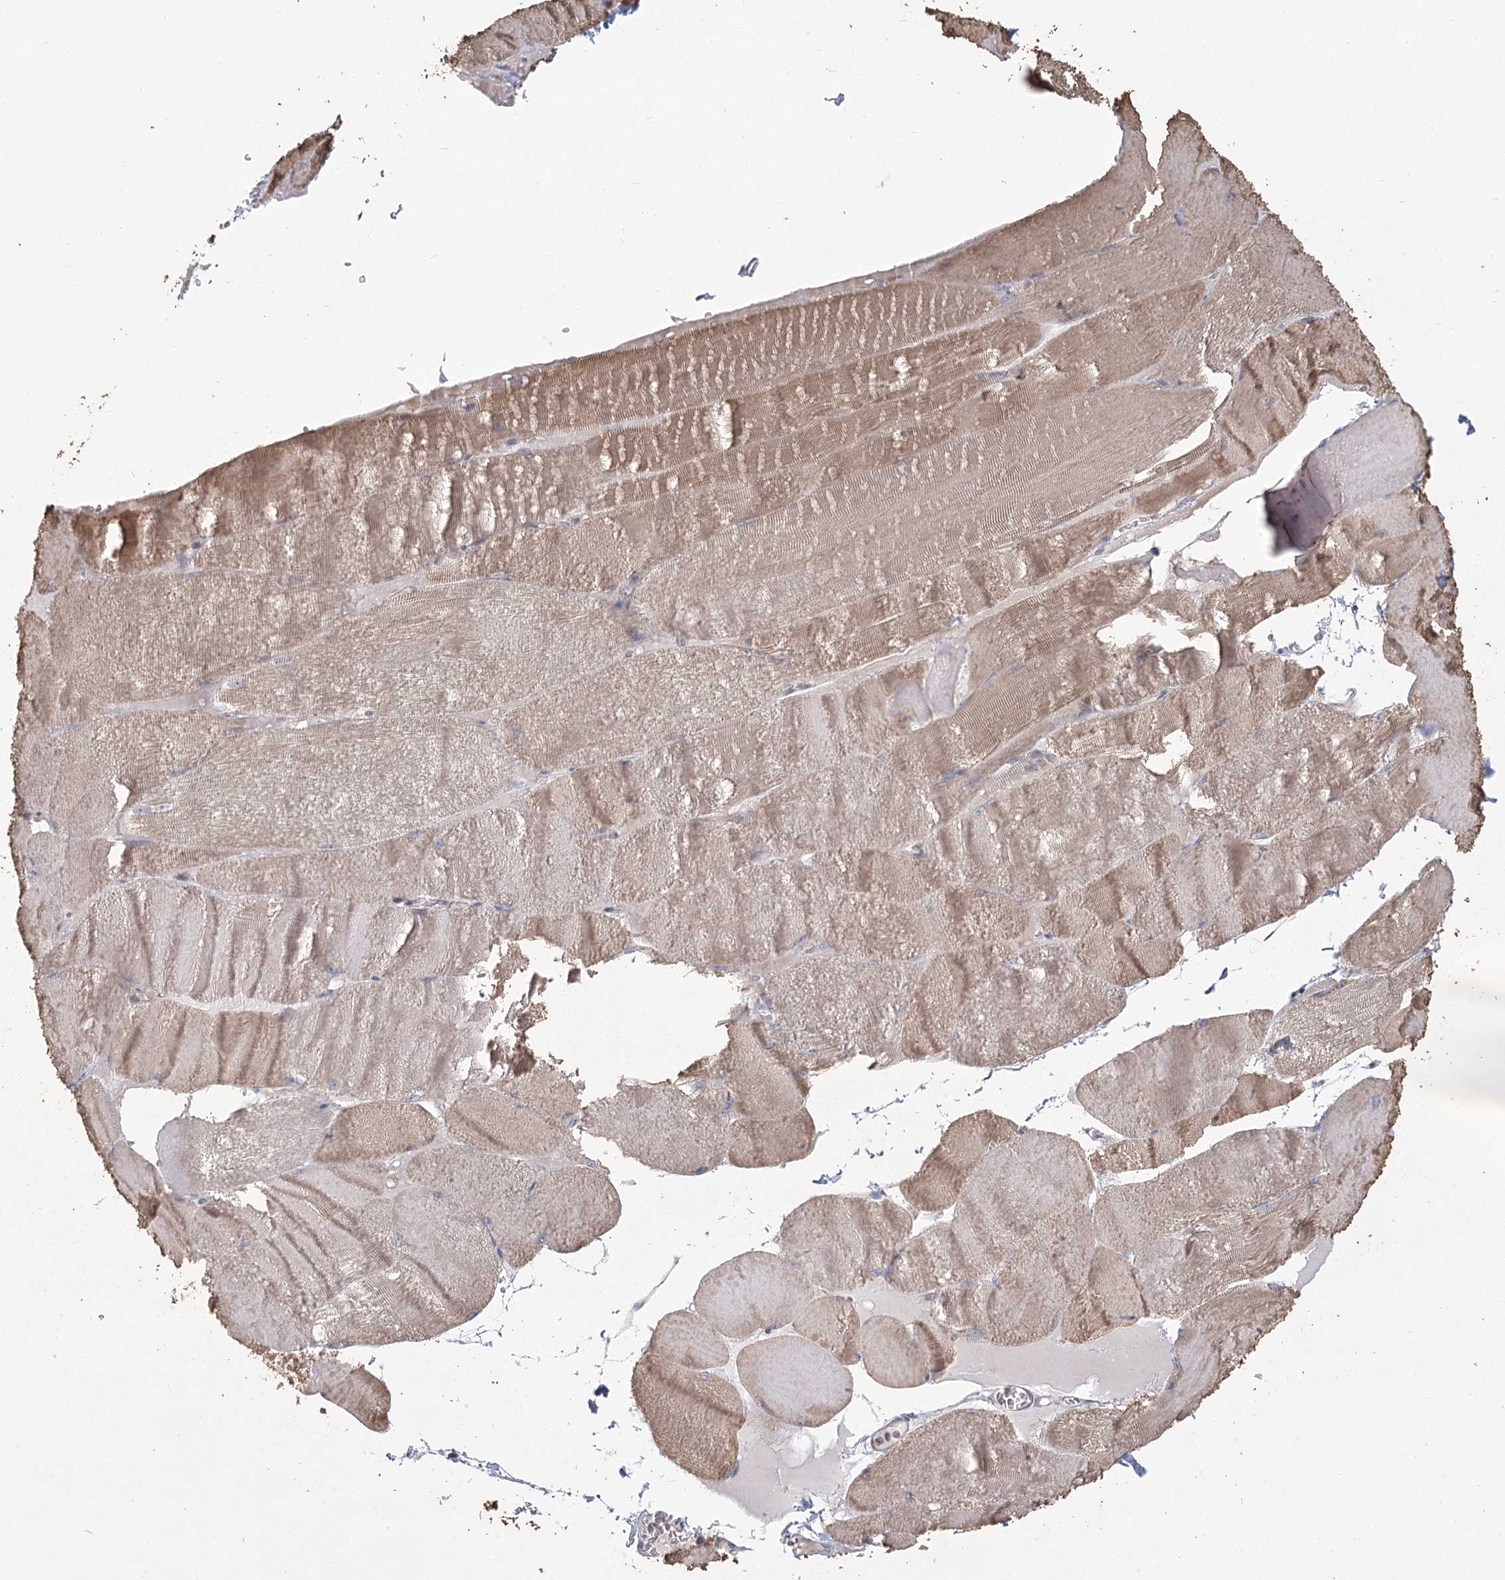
{"staining": {"intensity": "moderate", "quantity": ">75%", "location": "cytoplasmic/membranous"}, "tissue": "skeletal muscle", "cell_type": "Myocytes", "image_type": "normal", "snomed": [{"axis": "morphology", "description": "Normal tissue, NOS"}, {"axis": "morphology", "description": "Basal cell carcinoma"}, {"axis": "topography", "description": "Skeletal muscle"}], "caption": "The immunohistochemical stain labels moderate cytoplasmic/membranous expression in myocytes of benign skeletal muscle.", "gene": "CNTLN", "patient": {"sex": "female", "age": 64}}